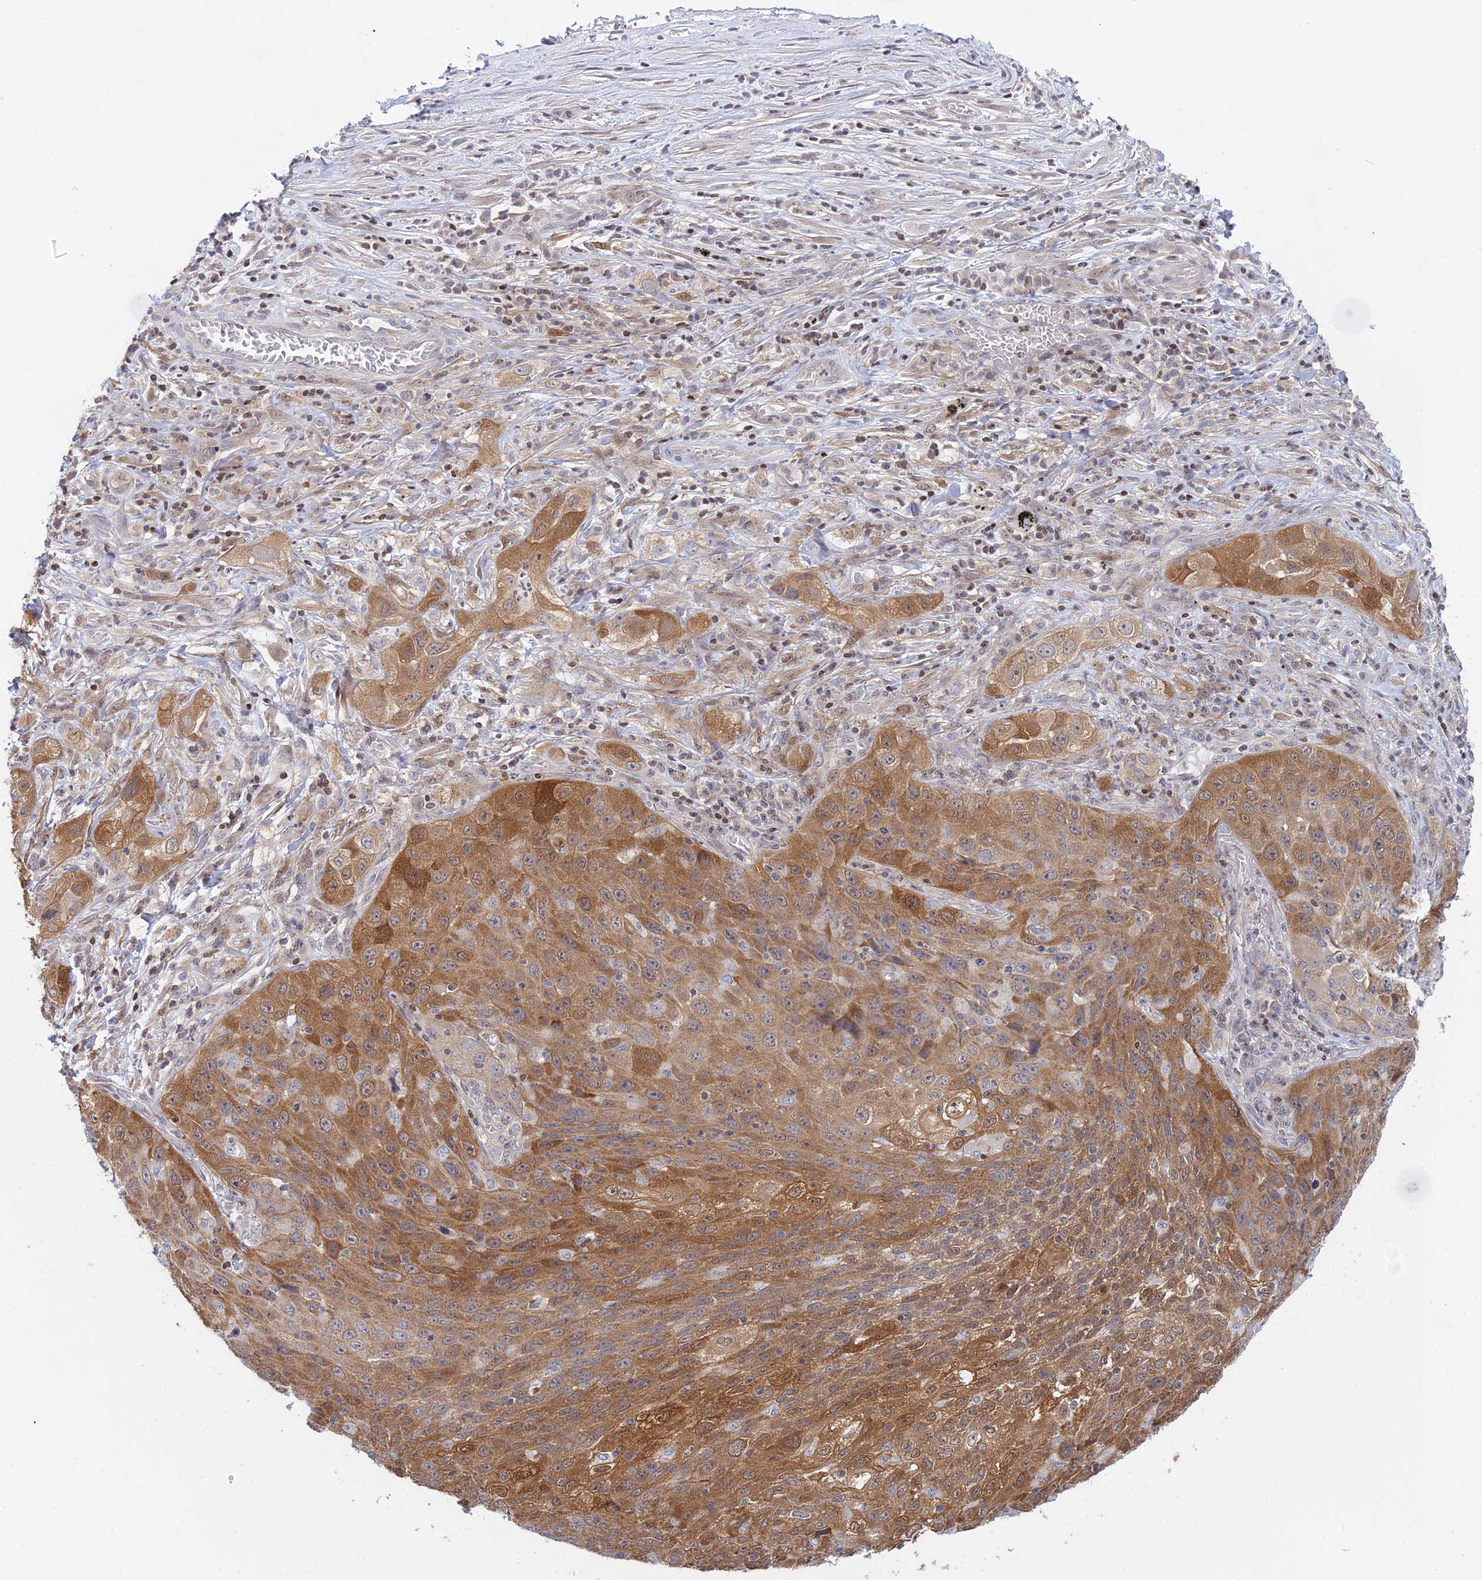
{"staining": {"intensity": "moderate", "quantity": ">75%", "location": "cytoplasmic/membranous"}, "tissue": "lung cancer", "cell_type": "Tumor cells", "image_type": "cancer", "snomed": [{"axis": "morphology", "description": "Squamous cell carcinoma, NOS"}, {"axis": "topography", "description": "Lung"}], "caption": "A brown stain shows moderate cytoplasmic/membranous positivity of a protein in human lung squamous cell carcinoma tumor cells.", "gene": "ELOA2", "patient": {"sex": "female", "age": 69}}